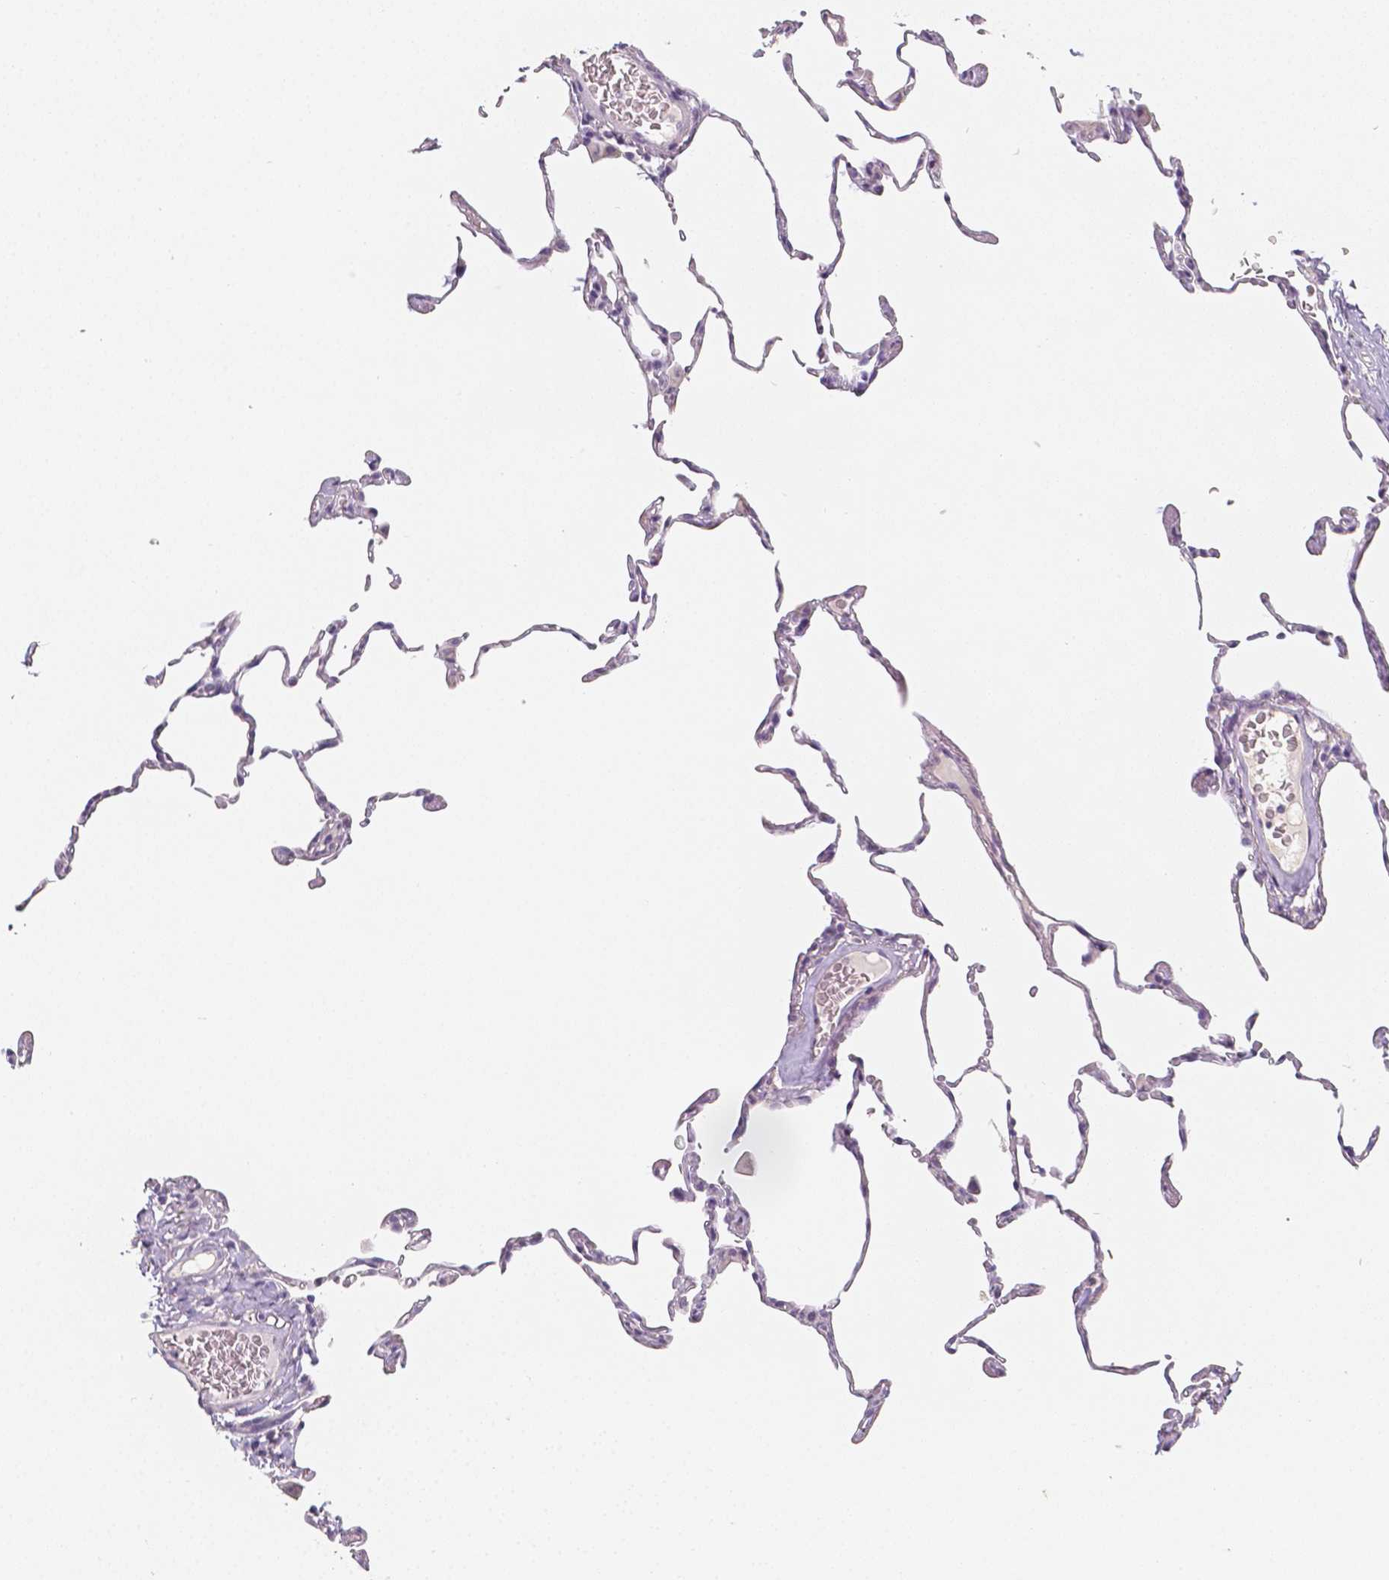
{"staining": {"intensity": "negative", "quantity": "none", "location": "none"}, "tissue": "lung", "cell_type": "Alveolar cells", "image_type": "normal", "snomed": [{"axis": "morphology", "description": "Normal tissue, NOS"}, {"axis": "topography", "description": "Lung"}], "caption": "IHC photomicrograph of benign lung: human lung stained with DAB (3,3'-diaminobenzidine) displays no significant protein staining in alveolar cells.", "gene": "THY1", "patient": {"sex": "female", "age": 57}}